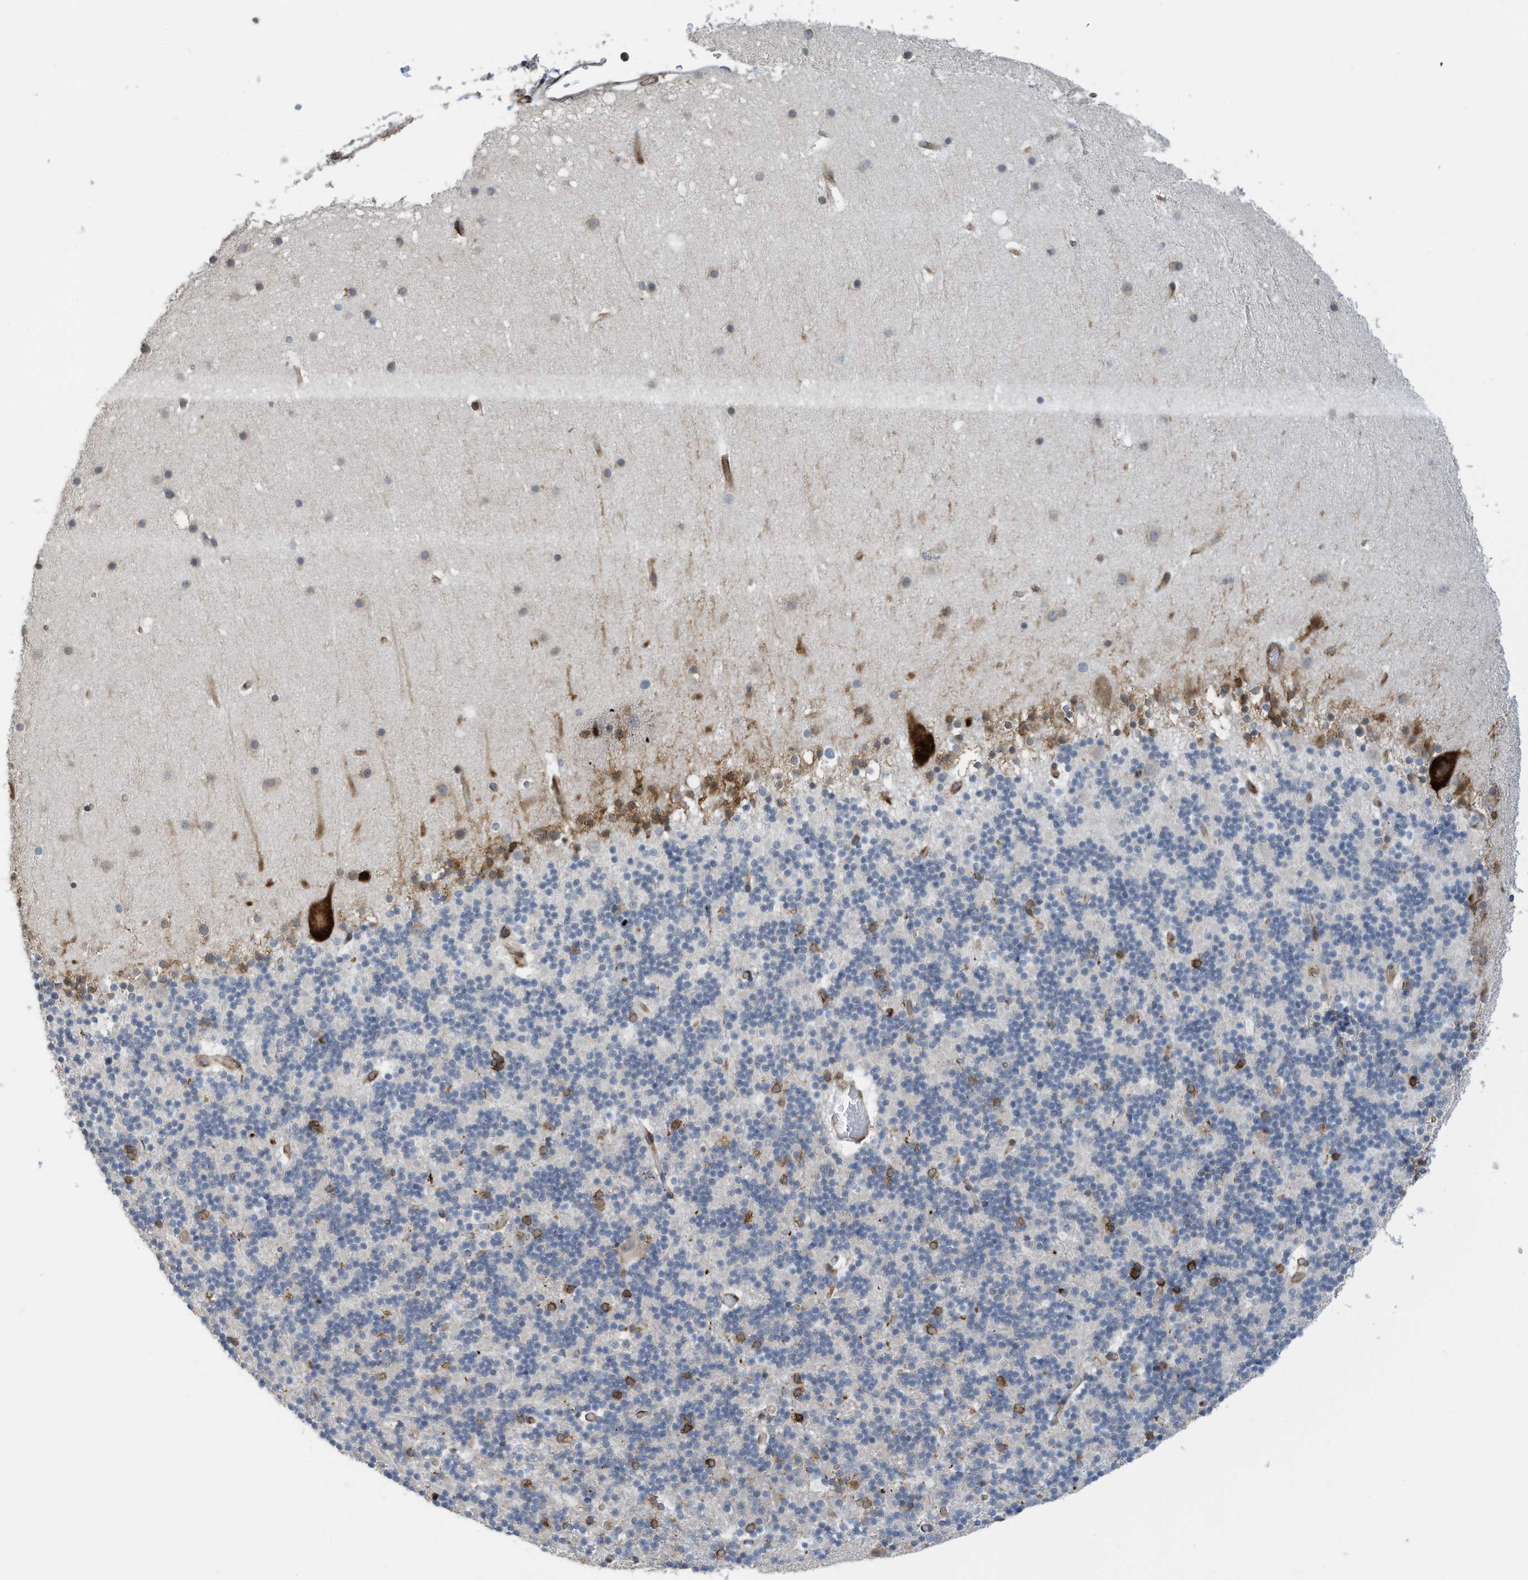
{"staining": {"intensity": "moderate", "quantity": "<25%", "location": "cytoplasmic/membranous"}, "tissue": "cerebellum", "cell_type": "Cells in granular layer", "image_type": "normal", "snomed": [{"axis": "morphology", "description": "Normal tissue, NOS"}, {"axis": "topography", "description": "Cerebellum"}], "caption": "DAB (3,3'-diaminobenzidine) immunohistochemical staining of unremarkable human cerebellum demonstrates moderate cytoplasmic/membranous protein expression in about <25% of cells in granular layer. (brown staining indicates protein expression, while blue staining denotes nuclei).", "gene": "ZBTB45", "patient": {"sex": "male", "age": 57}}